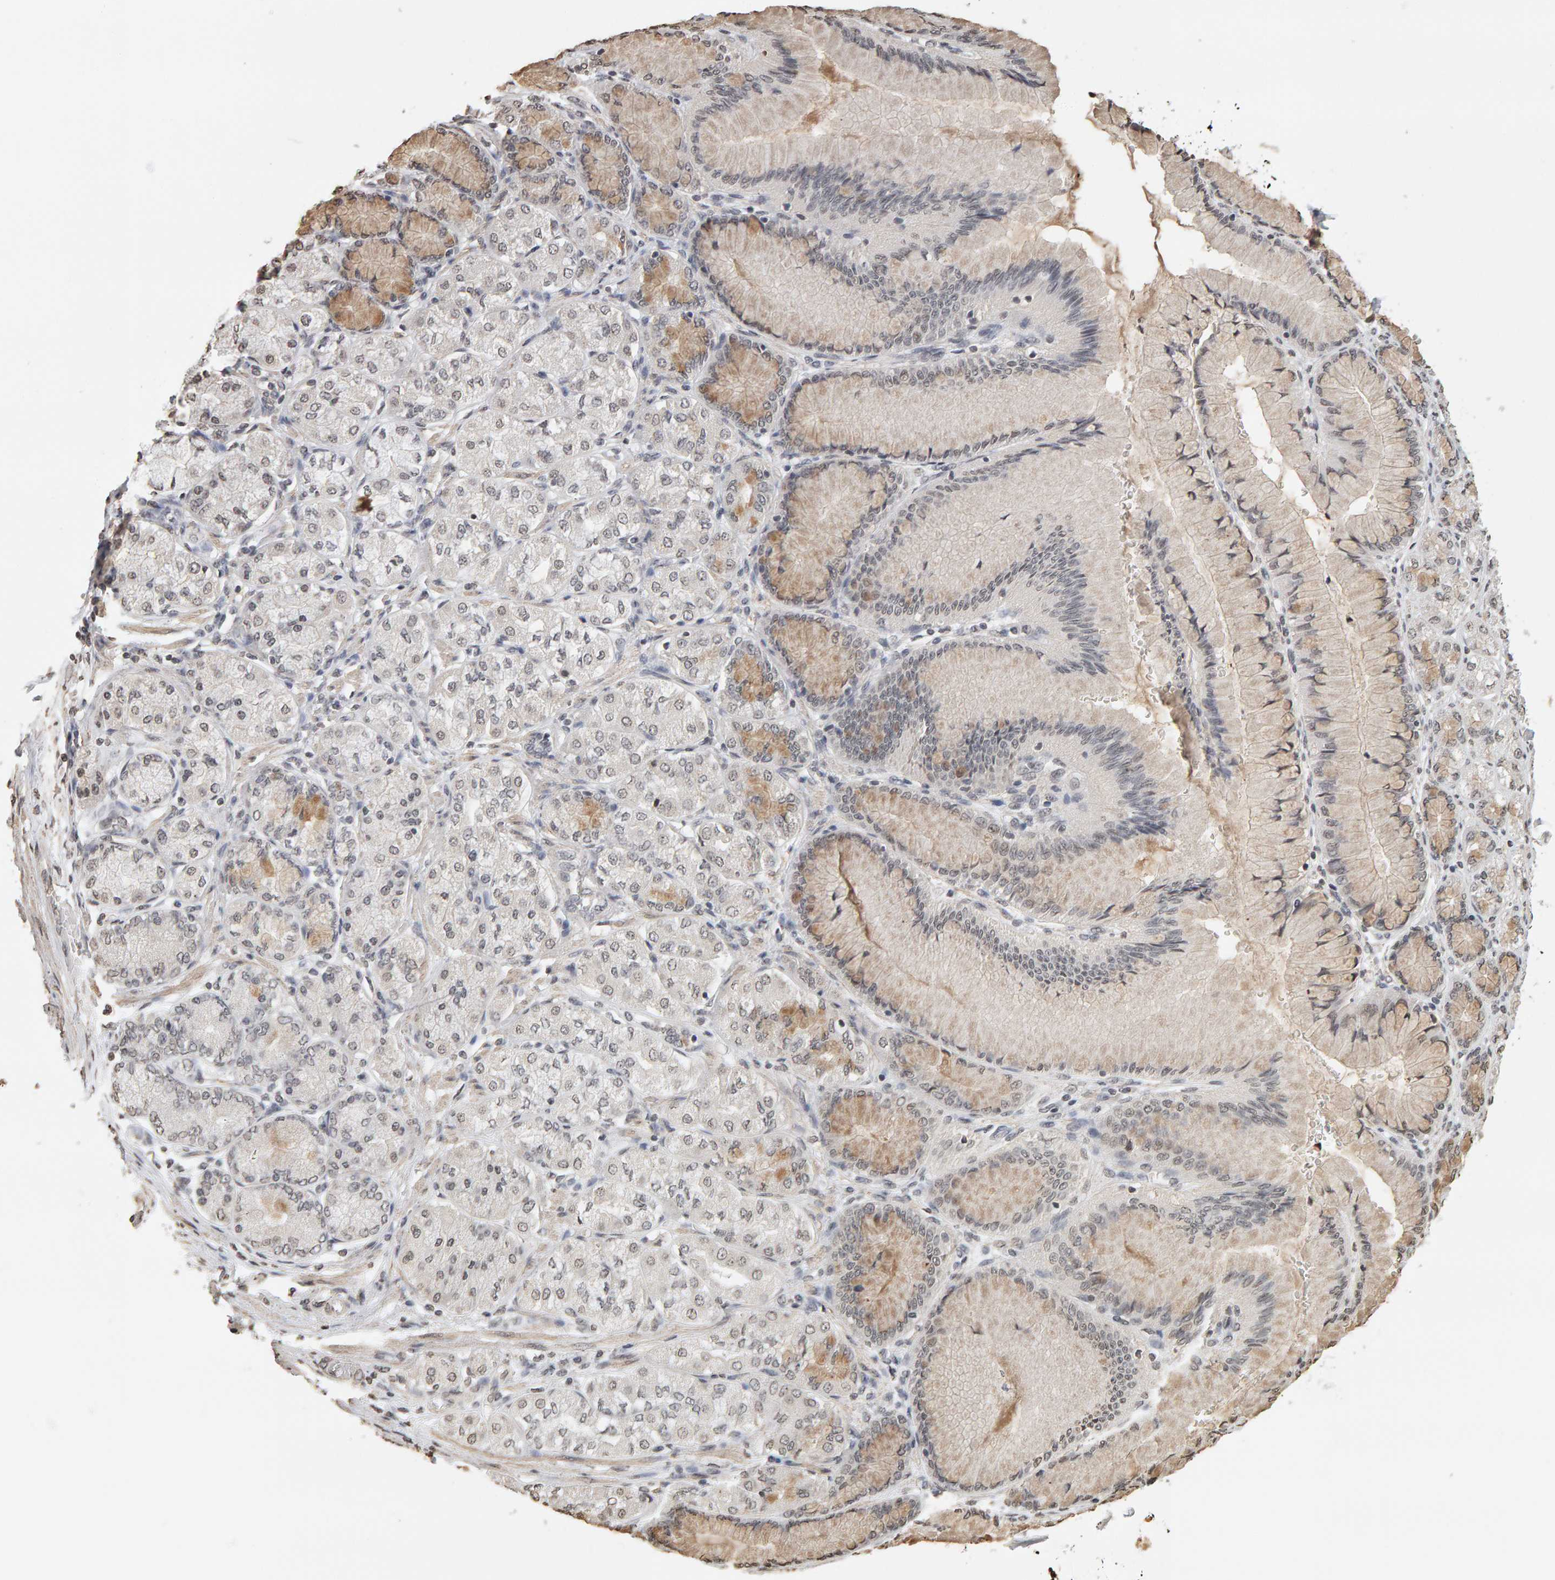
{"staining": {"intensity": "weak", "quantity": "25%-75%", "location": "cytoplasmic/membranous,nuclear"}, "tissue": "stomach cancer", "cell_type": "Tumor cells", "image_type": "cancer", "snomed": [{"axis": "morphology", "description": "Adenocarcinoma, NOS"}, {"axis": "topography", "description": "Stomach"}], "caption": "An immunohistochemistry (IHC) micrograph of tumor tissue is shown. Protein staining in brown highlights weak cytoplasmic/membranous and nuclear positivity in stomach cancer within tumor cells. The protein is stained brown, and the nuclei are stained in blue (DAB (3,3'-diaminobenzidine) IHC with brightfield microscopy, high magnification).", "gene": "AFF4", "patient": {"sex": "female", "age": 65}}